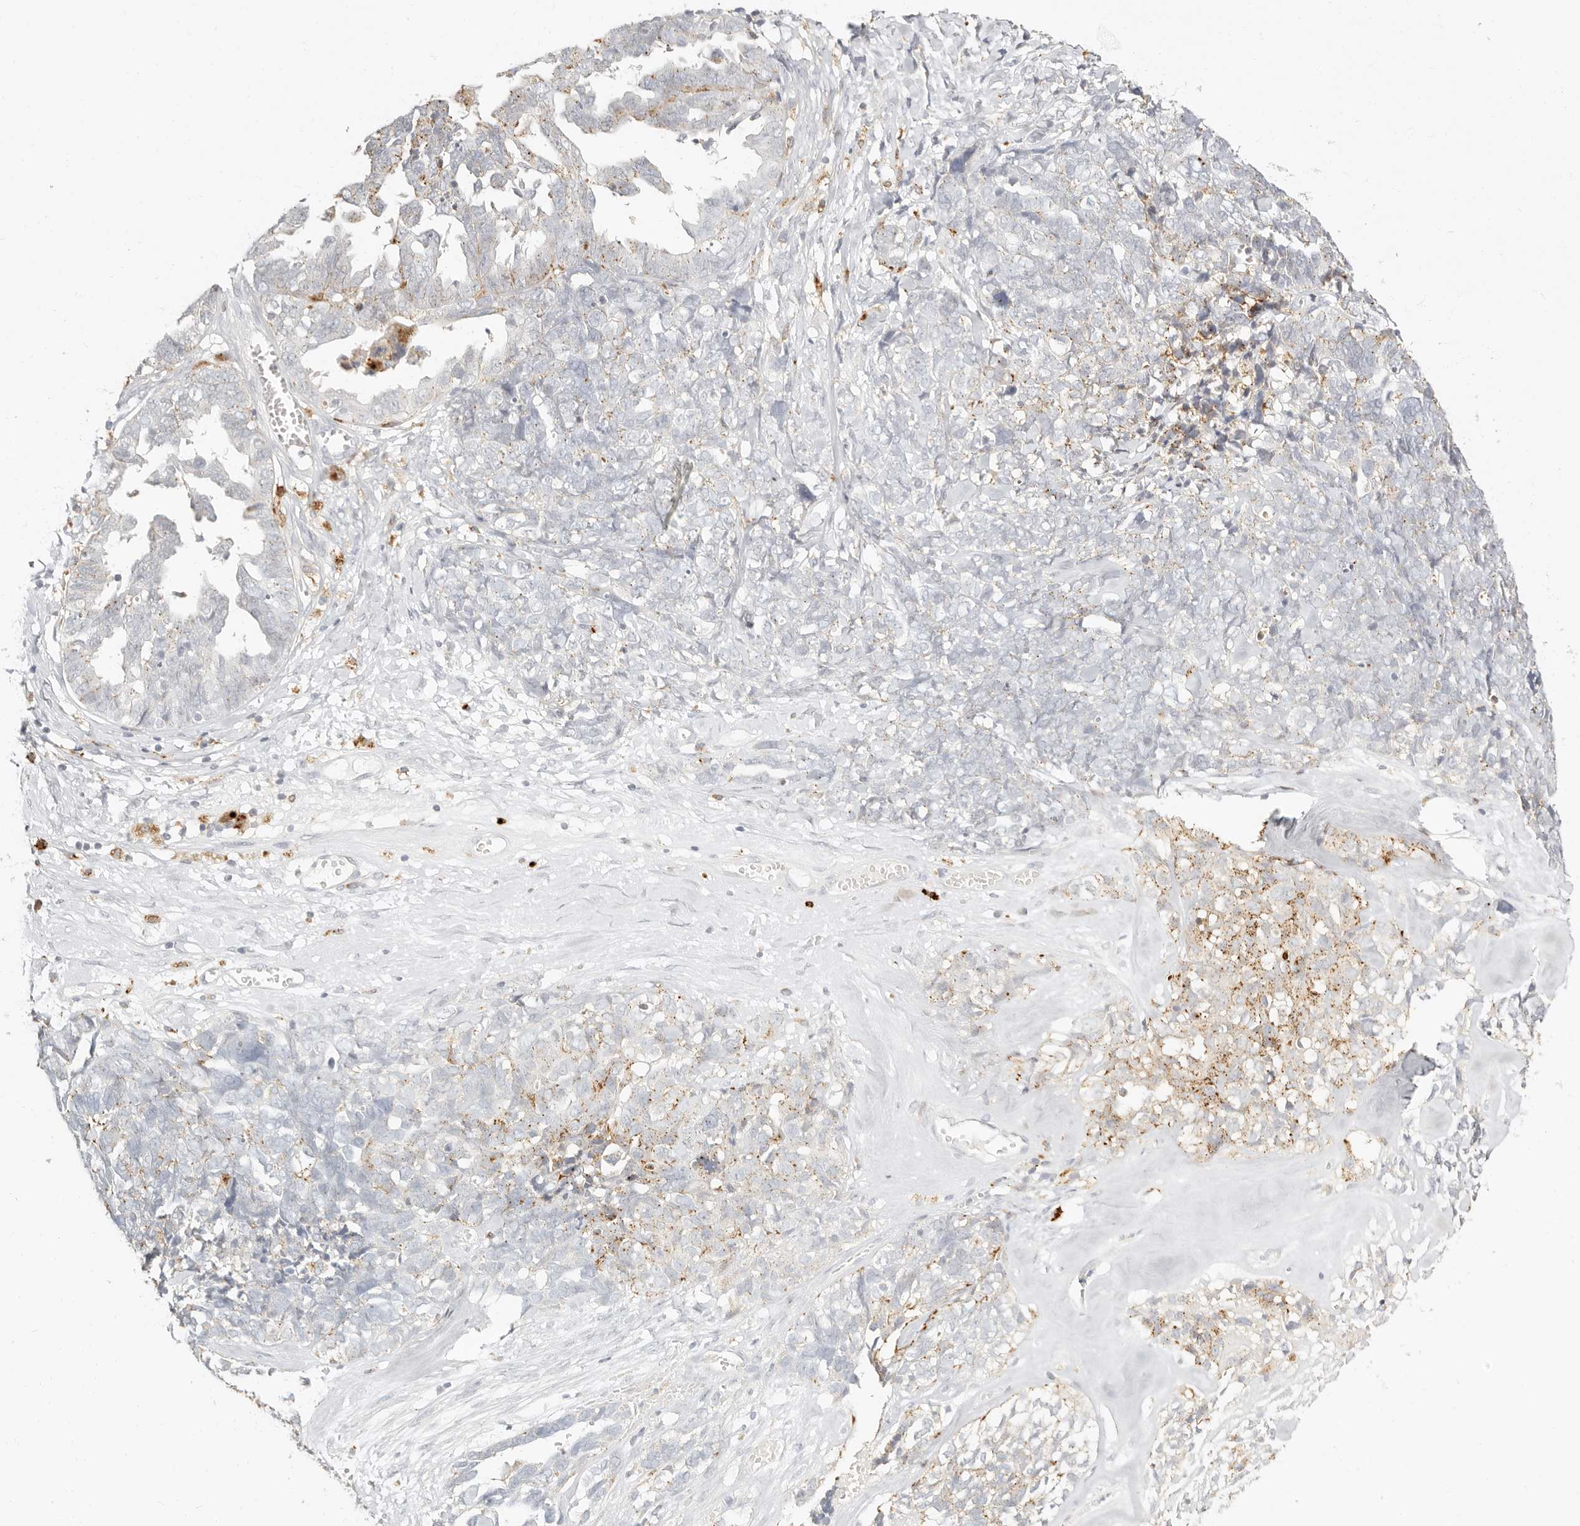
{"staining": {"intensity": "moderate", "quantity": "25%-75%", "location": "cytoplasmic/membranous"}, "tissue": "ovarian cancer", "cell_type": "Tumor cells", "image_type": "cancer", "snomed": [{"axis": "morphology", "description": "Cystadenocarcinoma, serous, NOS"}, {"axis": "topography", "description": "Ovary"}], "caption": "Immunohistochemistry (IHC) micrograph of serous cystadenocarcinoma (ovarian) stained for a protein (brown), which exhibits medium levels of moderate cytoplasmic/membranous positivity in approximately 25%-75% of tumor cells.", "gene": "RNASET2", "patient": {"sex": "female", "age": 79}}